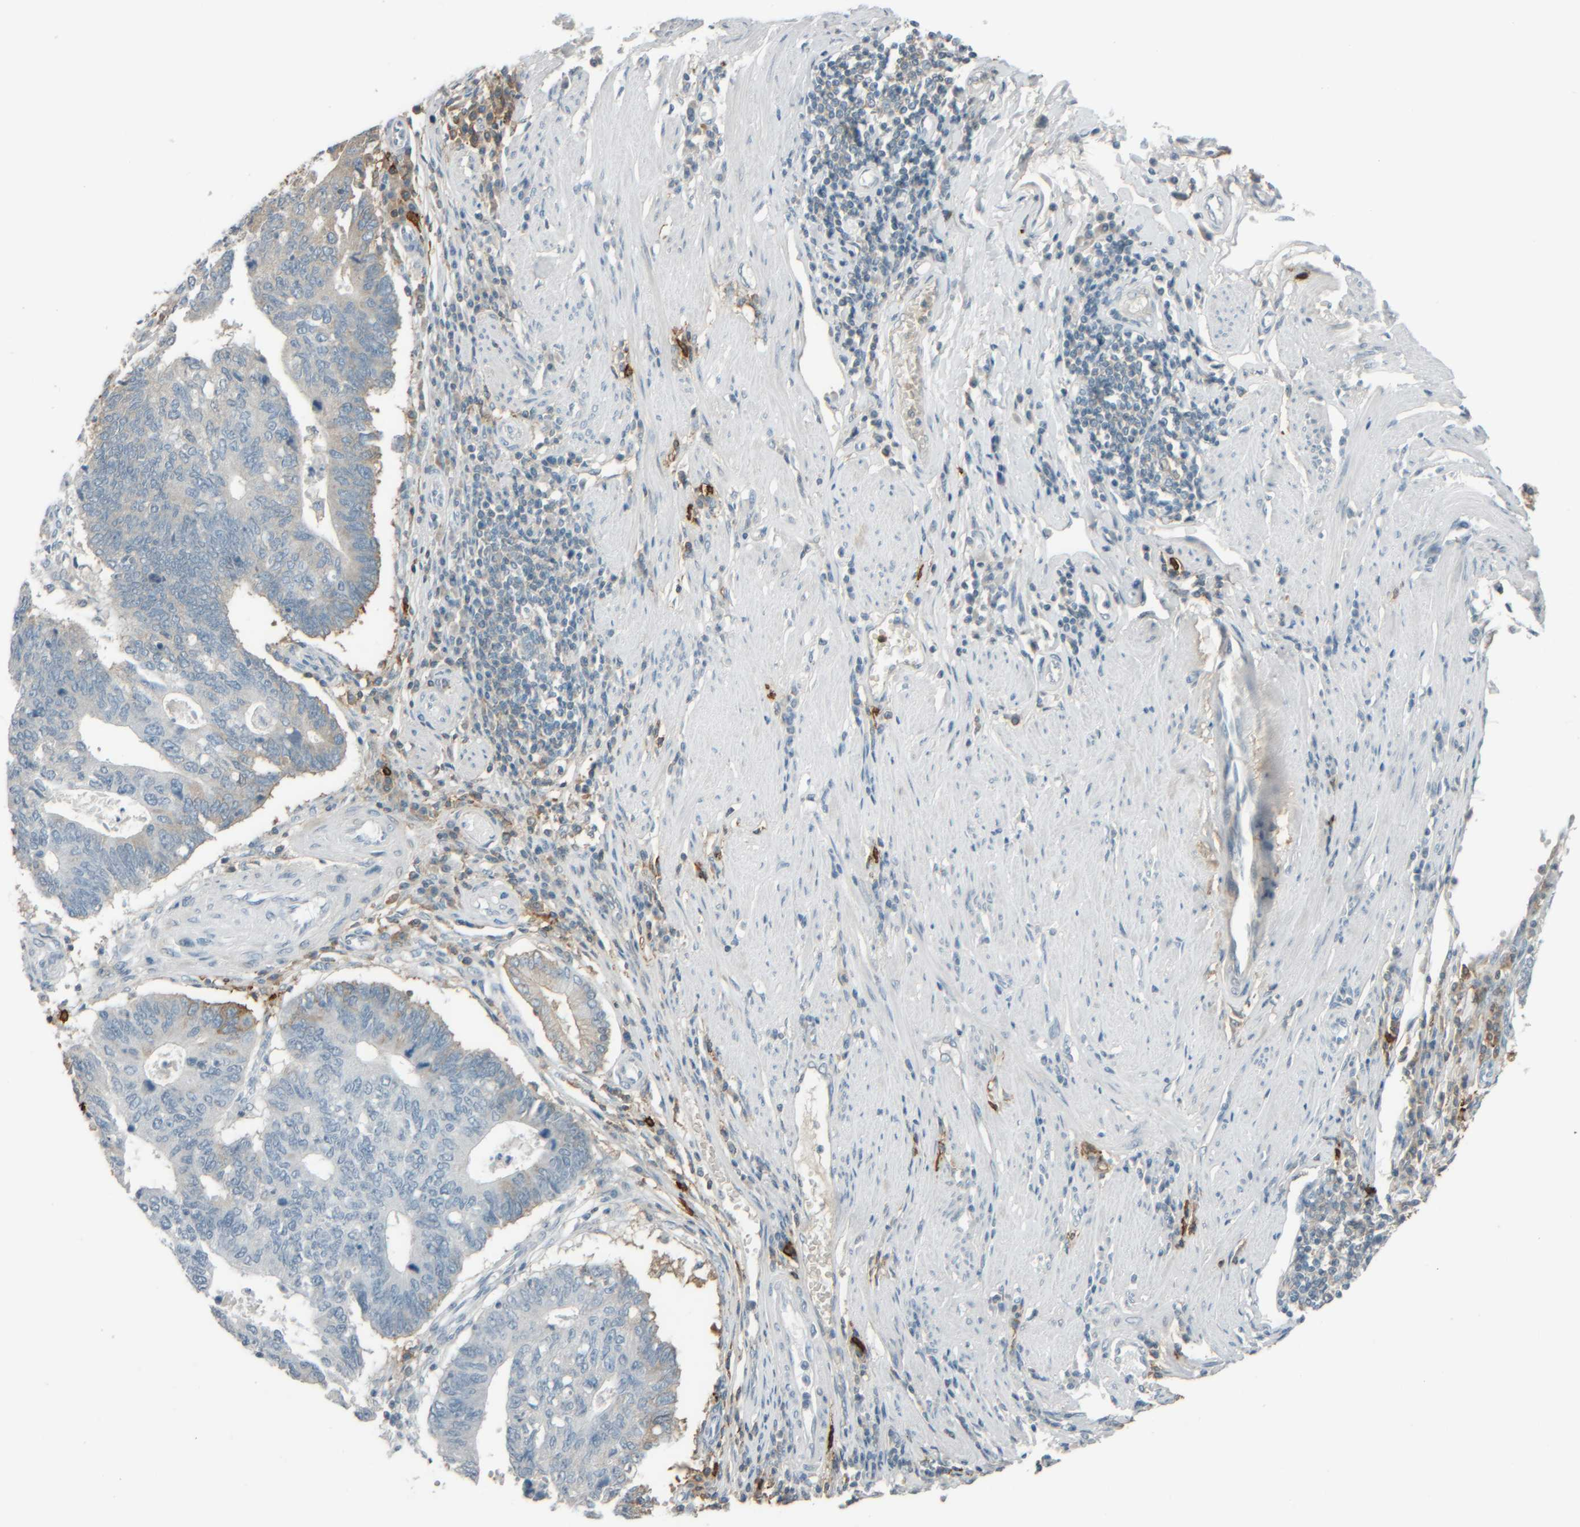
{"staining": {"intensity": "negative", "quantity": "none", "location": "none"}, "tissue": "stomach cancer", "cell_type": "Tumor cells", "image_type": "cancer", "snomed": [{"axis": "morphology", "description": "Adenocarcinoma, NOS"}, {"axis": "topography", "description": "Stomach"}], "caption": "A micrograph of human stomach cancer (adenocarcinoma) is negative for staining in tumor cells.", "gene": "TPSAB1", "patient": {"sex": "male", "age": 59}}